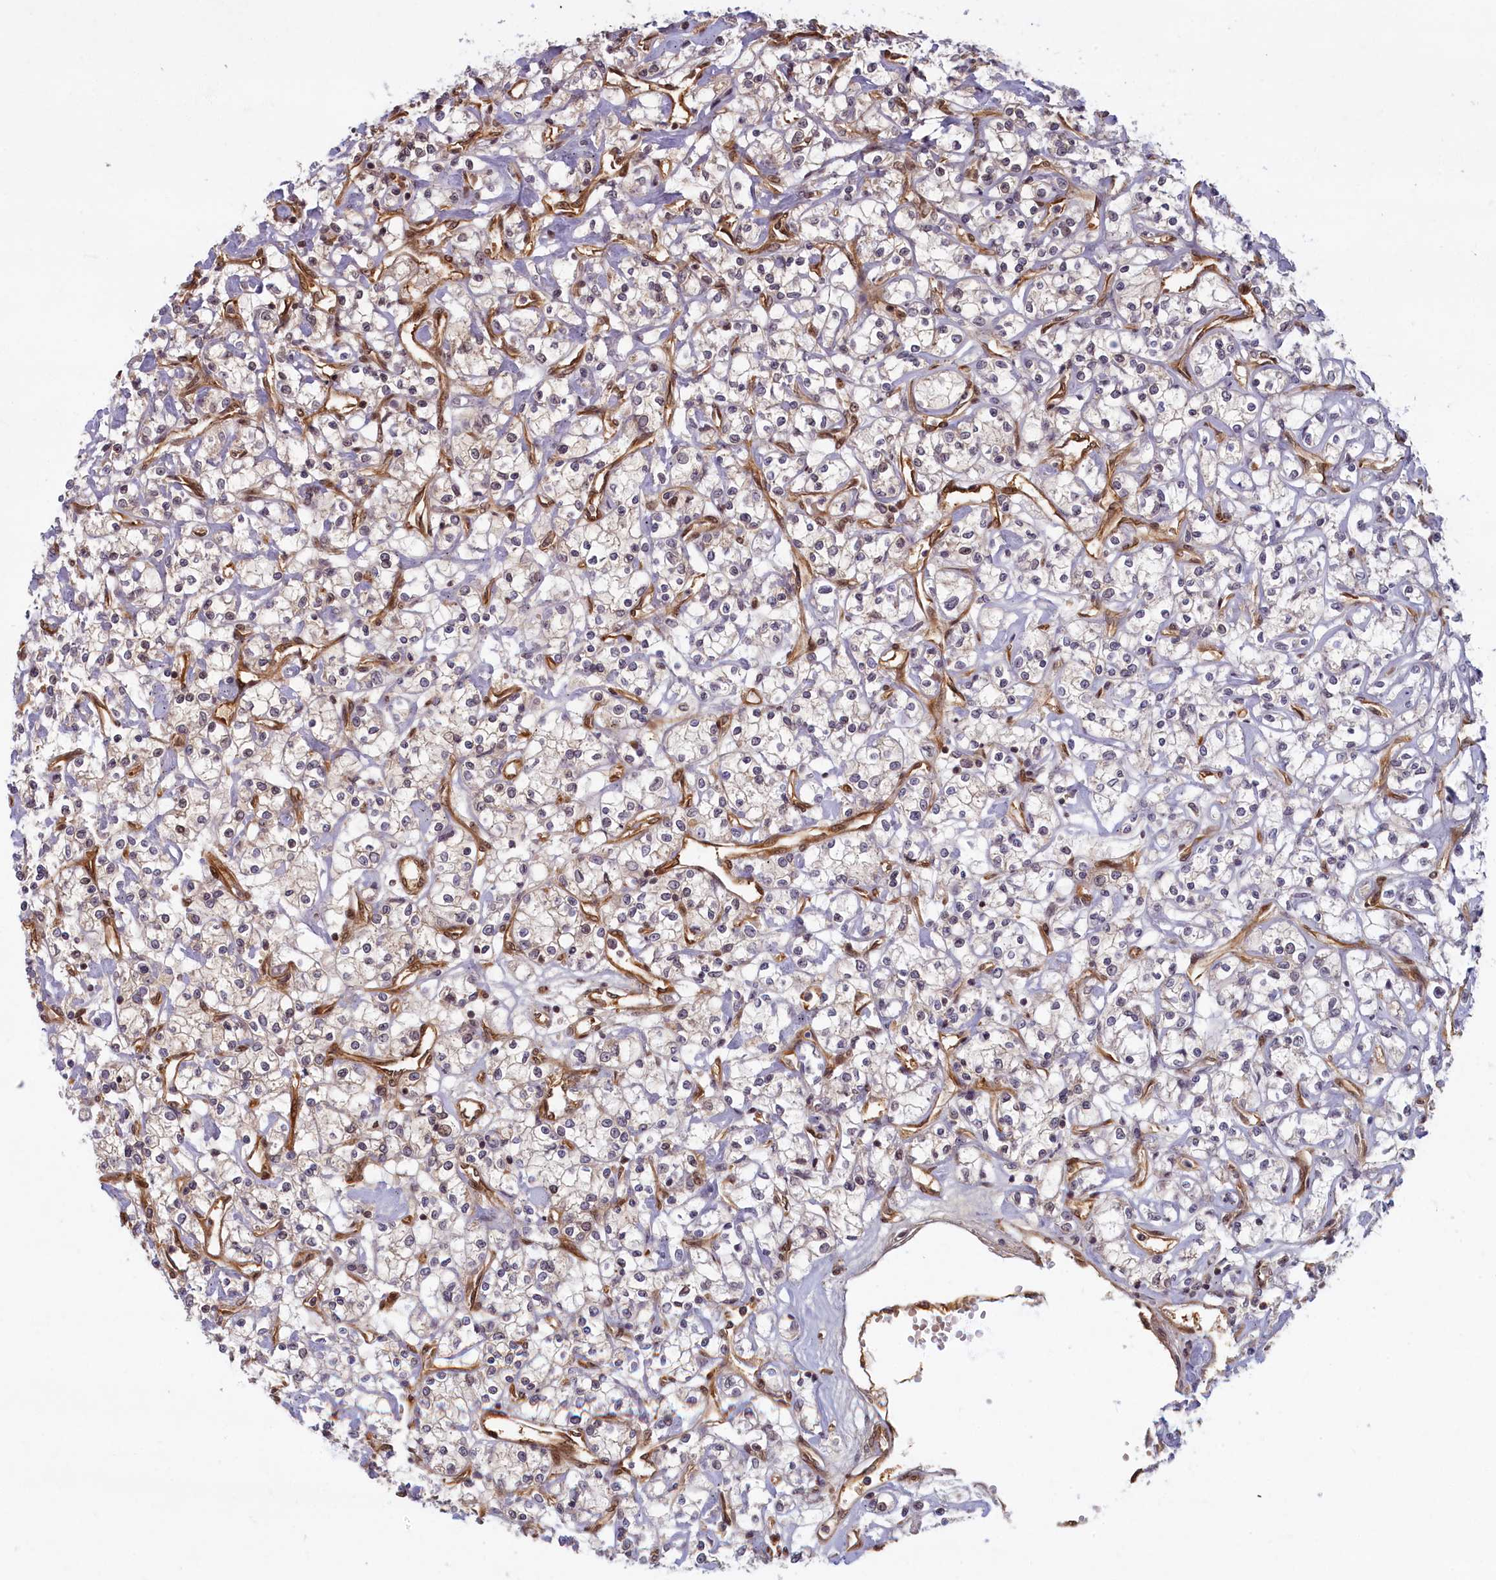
{"staining": {"intensity": "weak", "quantity": "25%-75%", "location": "cytoplasmic/membranous,nuclear"}, "tissue": "renal cancer", "cell_type": "Tumor cells", "image_type": "cancer", "snomed": [{"axis": "morphology", "description": "Adenocarcinoma, NOS"}, {"axis": "topography", "description": "Kidney"}], "caption": "Human adenocarcinoma (renal) stained with a protein marker reveals weak staining in tumor cells.", "gene": "SNRK", "patient": {"sex": "female", "age": 59}}